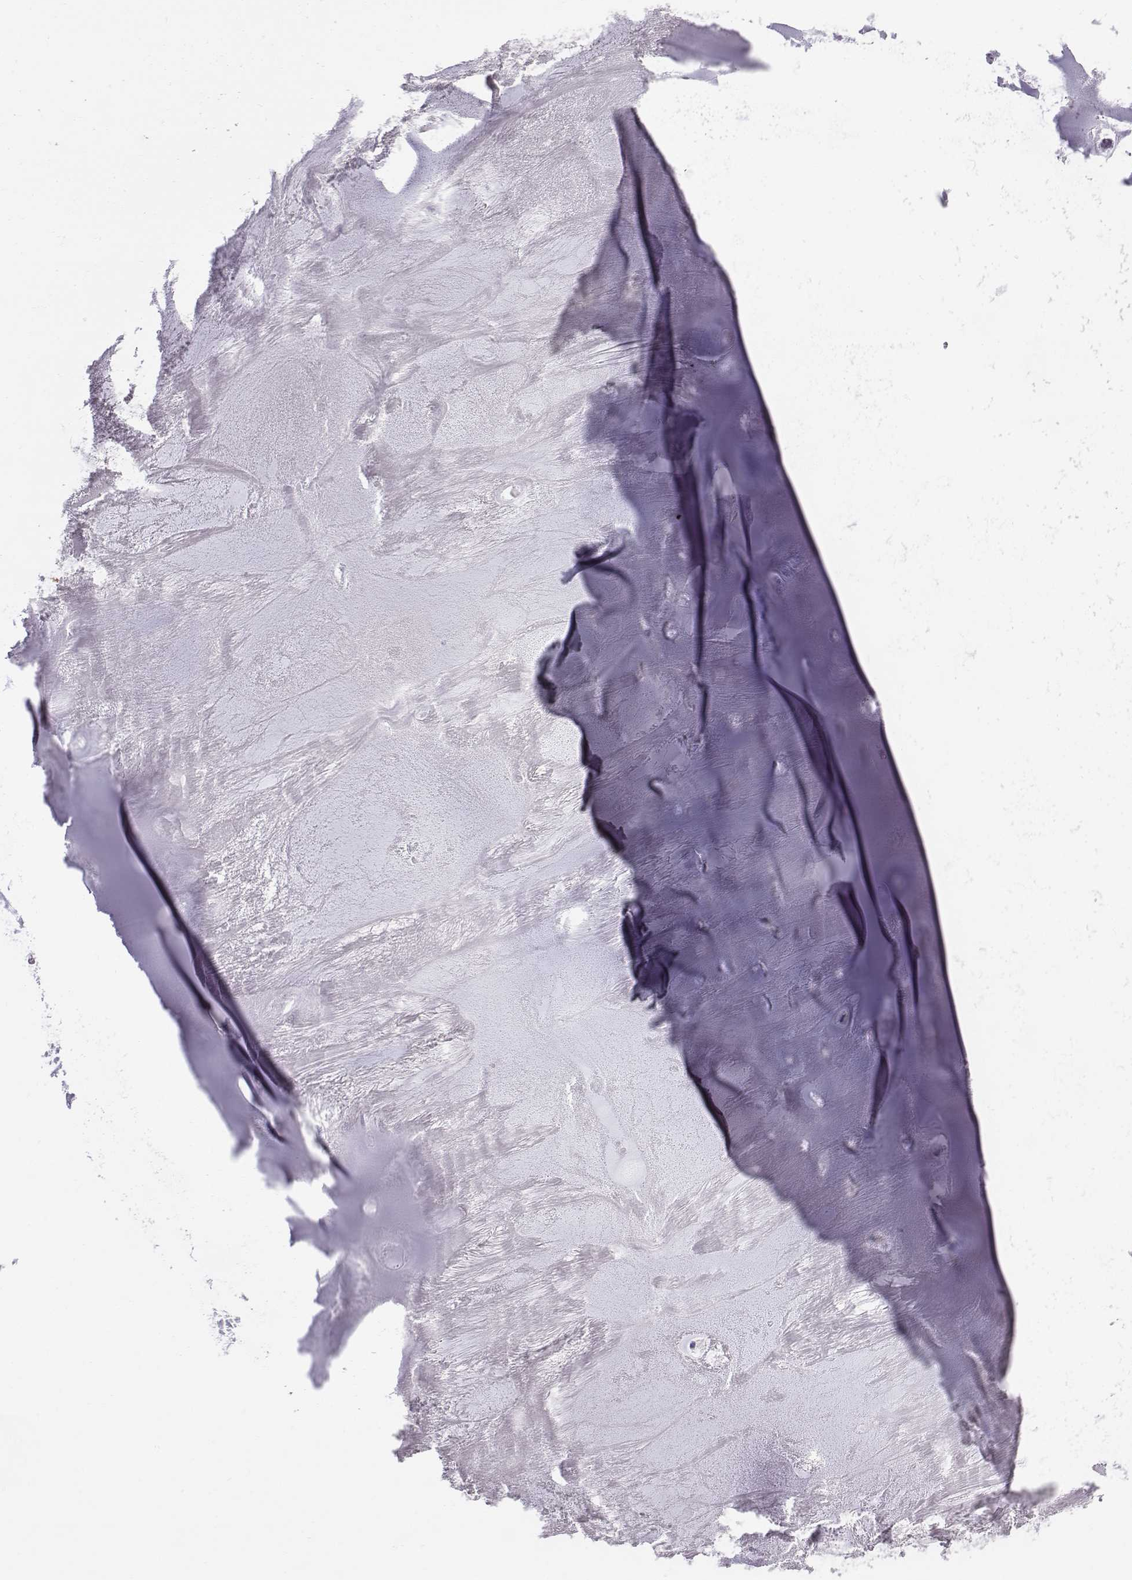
{"staining": {"intensity": "negative", "quantity": "none", "location": "none"}, "tissue": "adipose tissue", "cell_type": "Adipocytes", "image_type": "normal", "snomed": [{"axis": "morphology", "description": "Normal tissue, NOS"}, {"axis": "morphology", "description": "Squamous cell carcinoma, NOS"}, {"axis": "topography", "description": "Cartilage tissue"}, {"axis": "topography", "description": "Lung"}], "caption": "Immunohistochemical staining of benign human adipose tissue shows no significant positivity in adipocytes.", "gene": "C6orf58", "patient": {"sex": "male", "age": 66}}